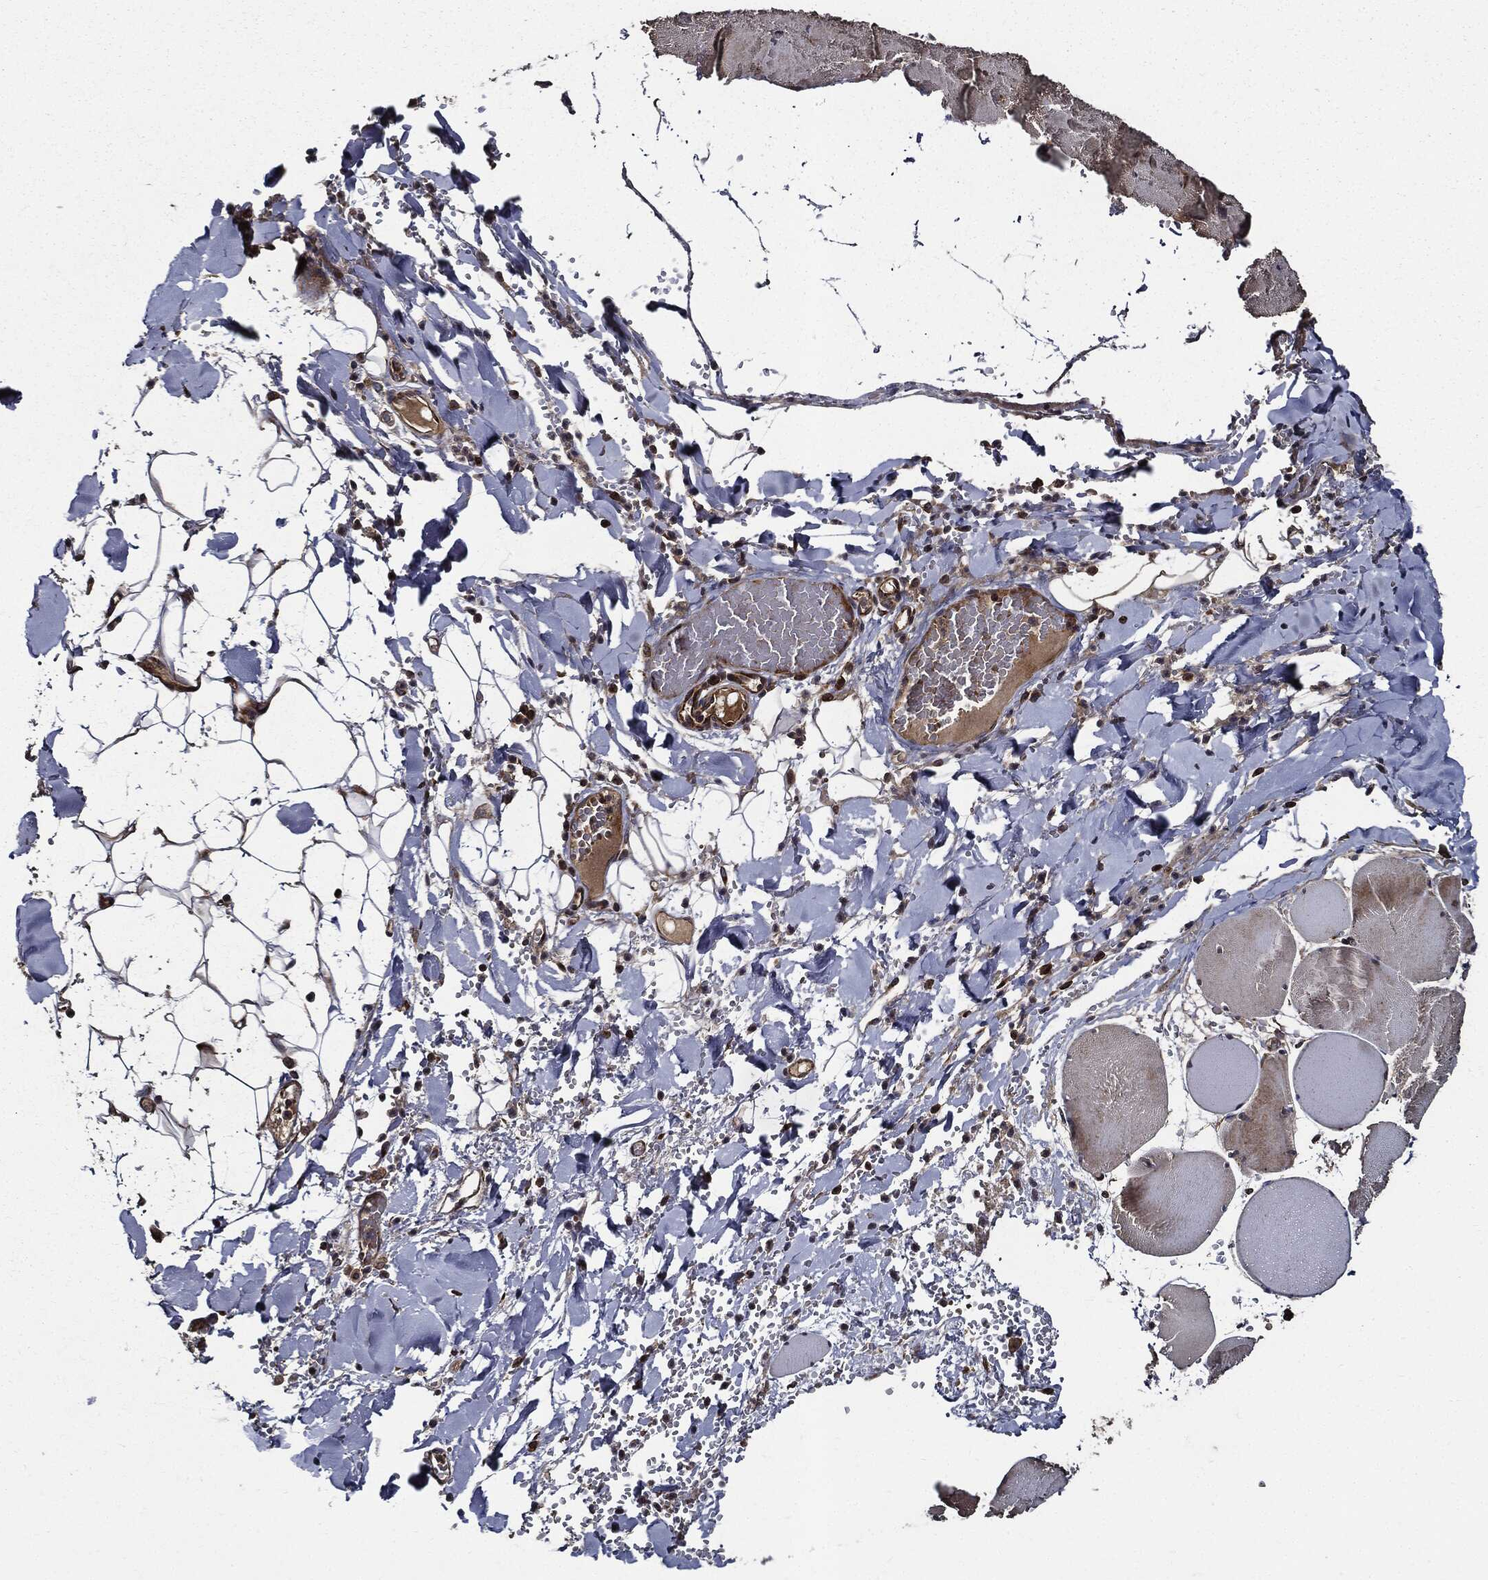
{"staining": {"intensity": "moderate", "quantity": "25%-75%", "location": "cytoplasmic/membranous"}, "tissue": "skeletal muscle", "cell_type": "Myocytes", "image_type": "normal", "snomed": [{"axis": "morphology", "description": "Normal tissue, NOS"}, {"axis": "morphology", "description": "Malignant melanoma, Metastatic site"}, {"axis": "topography", "description": "Skeletal muscle"}], "caption": "Unremarkable skeletal muscle was stained to show a protein in brown. There is medium levels of moderate cytoplasmic/membranous positivity in about 25%-75% of myocytes. (Brightfield microscopy of DAB IHC at high magnification).", "gene": "HTT", "patient": {"sex": "male", "age": 50}}